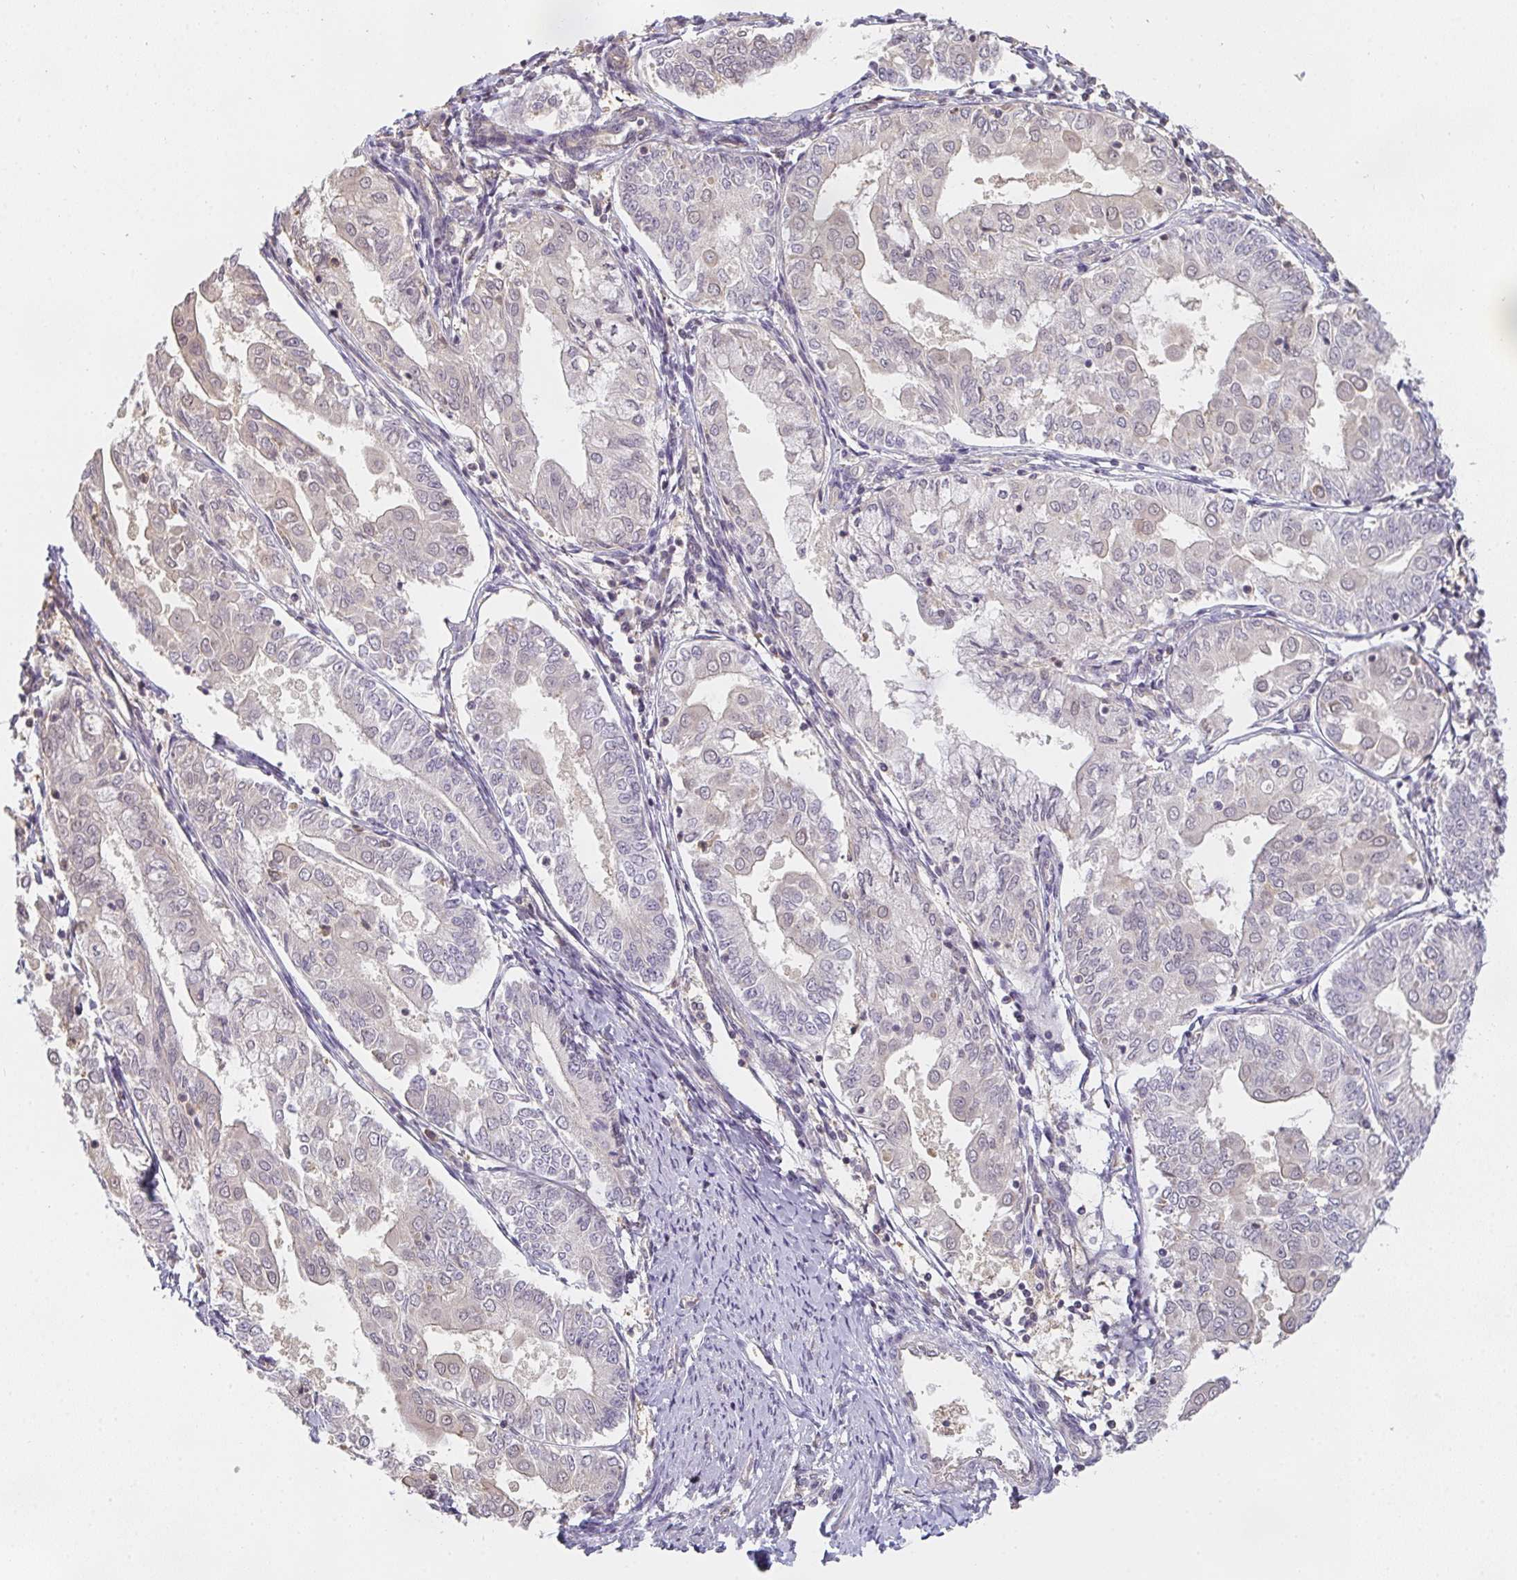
{"staining": {"intensity": "negative", "quantity": "none", "location": "none"}, "tissue": "endometrial cancer", "cell_type": "Tumor cells", "image_type": "cancer", "snomed": [{"axis": "morphology", "description": "Adenocarcinoma, NOS"}, {"axis": "topography", "description": "Endometrium"}], "caption": "Immunohistochemical staining of human endometrial cancer (adenocarcinoma) shows no significant expression in tumor cells.", "gene": "GSDMB", "patient": {"sex": "female", "age": 68}}